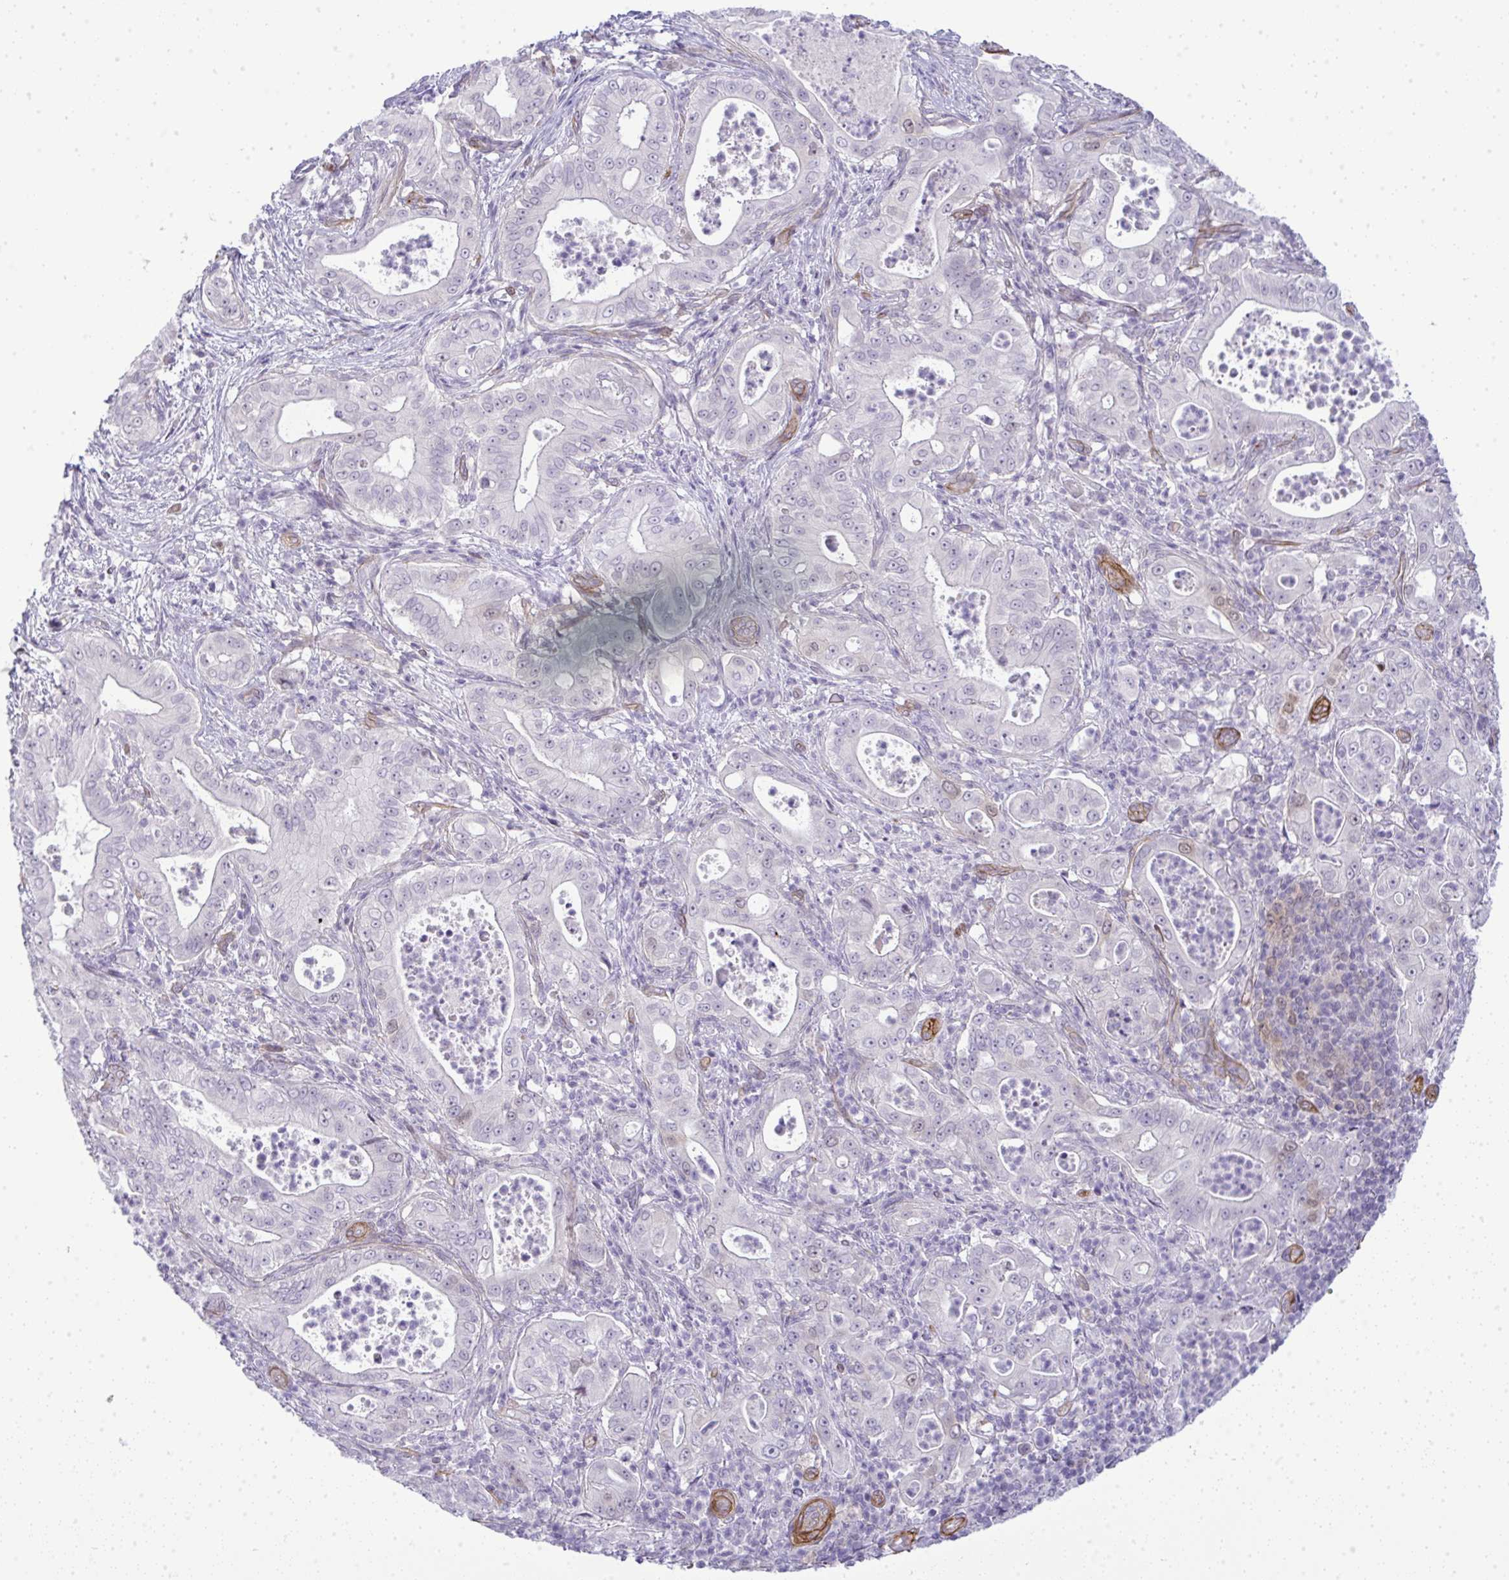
{"staining": {"intensity": "moderate", "quantity": "<25%", "location": "cytoplasmic/membranous,nuclear"}, "tissue": "pancreatic cancer", "cell_type": "Tumor cells", "image_type": "cancer", "snomed": [{"axis": "morphology", "description": "Adenocarcinoma, NOS"}, {"axis": "topography", "description": "Pancreas"}], "caption": "A micrograph of human adenocarcinoma (pancreatic) stained for a protein shows moderate cytoplasmic/membranous and nuclear brown staining in tumor cells.", "gene": "UBE2S", "patient": {"sex": "male", "age": 71}}